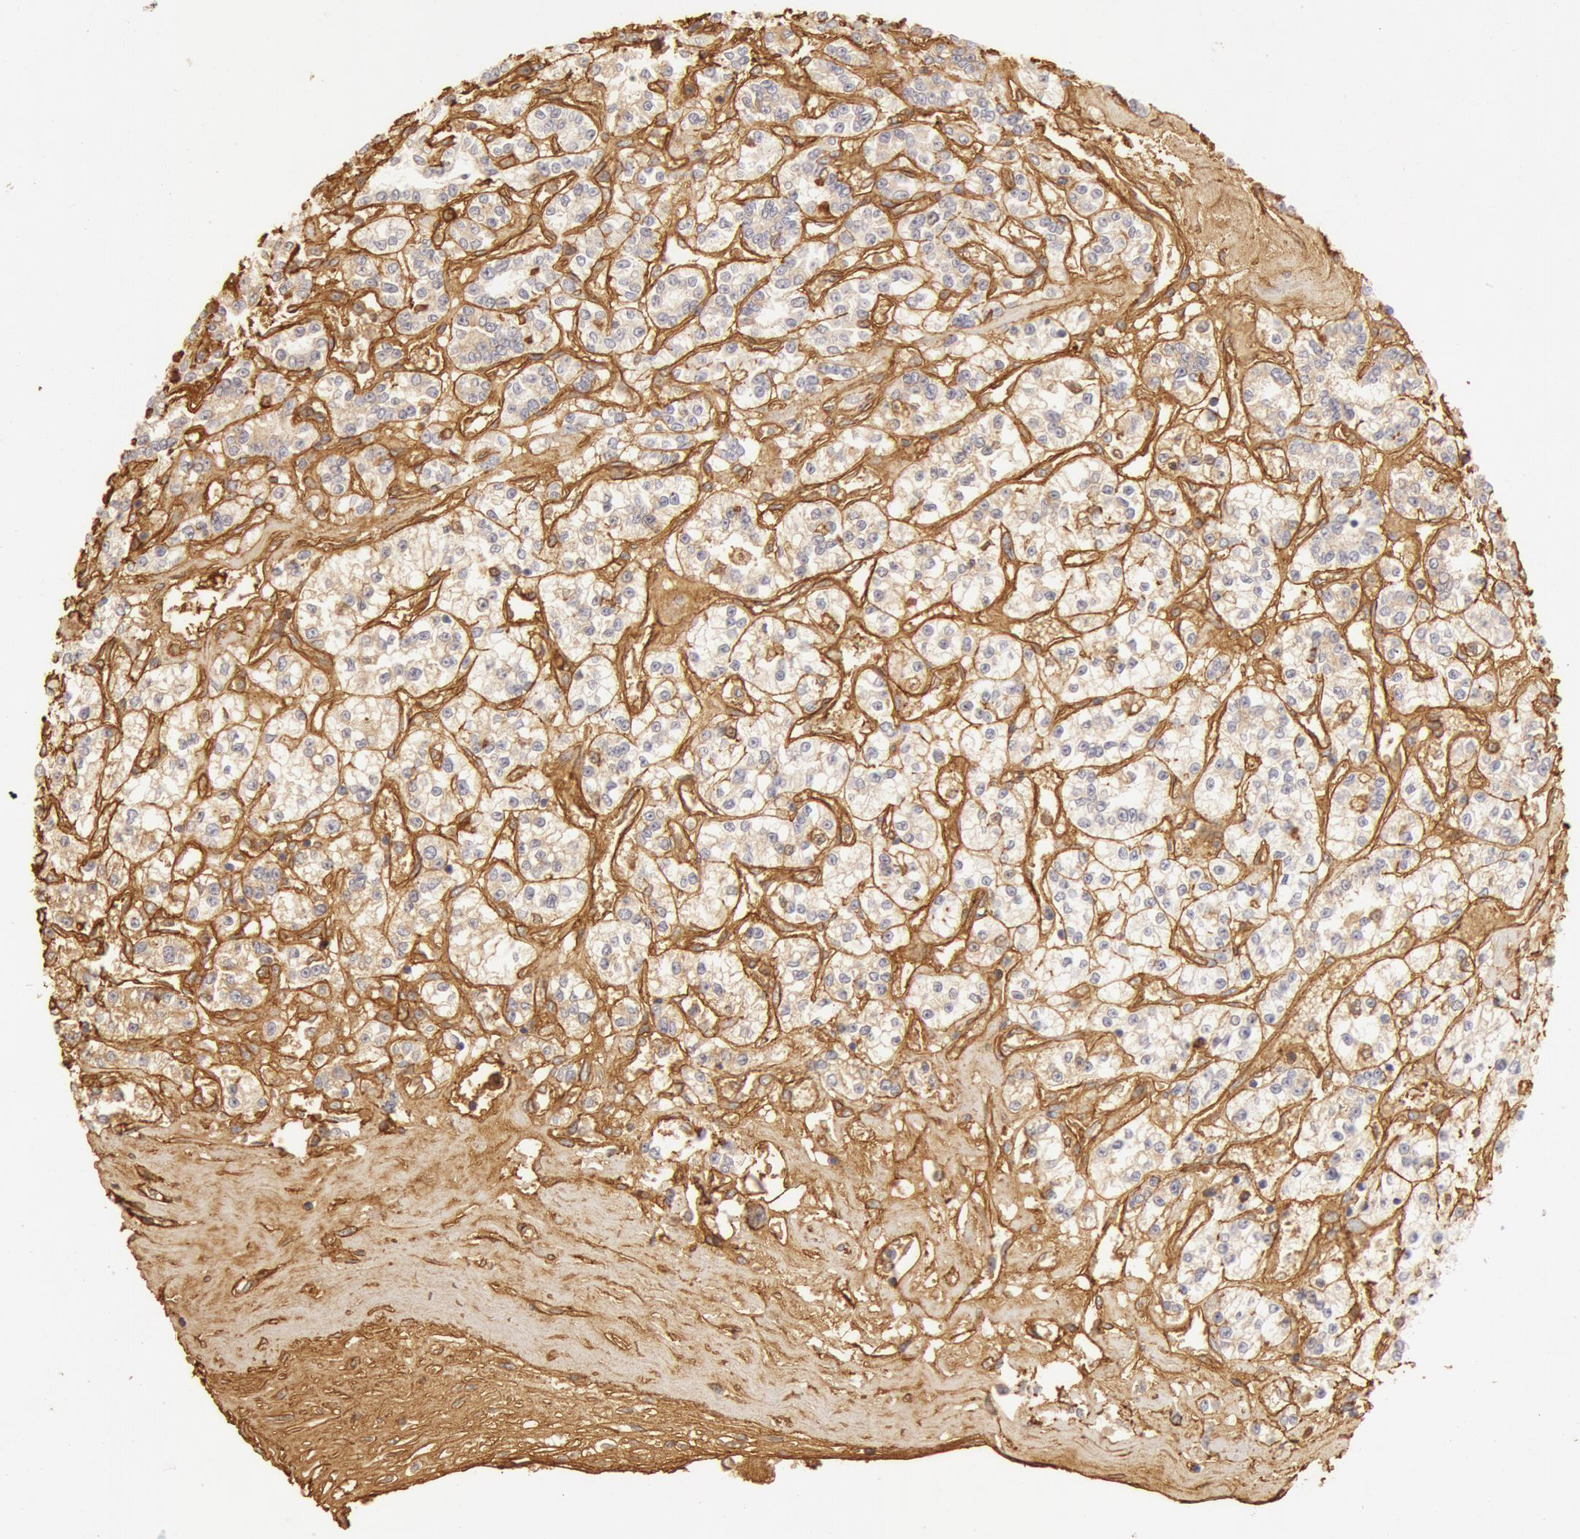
{"staining": {"intensity": "weak", "quantity": ">75%", "location": "cytoplasmic/membranous"}, "tissue": "renal cancer", "cell_type": "Tumor cells", "image_type": "cancer", "snomed": [{"axis": "morphology", "description": "Adenocarcinoma, NOS"}, {"axis": "topography", "description": "Kidney"}], "caption": "Immunohistochemical staining of renal adenocarcinoma demonstrates weak cytoplasmic/membranous protein positivity in approximately >75% of tumor cells.", "gene": "COL4A1", "patient": {"sex": "female", "age": 76}}